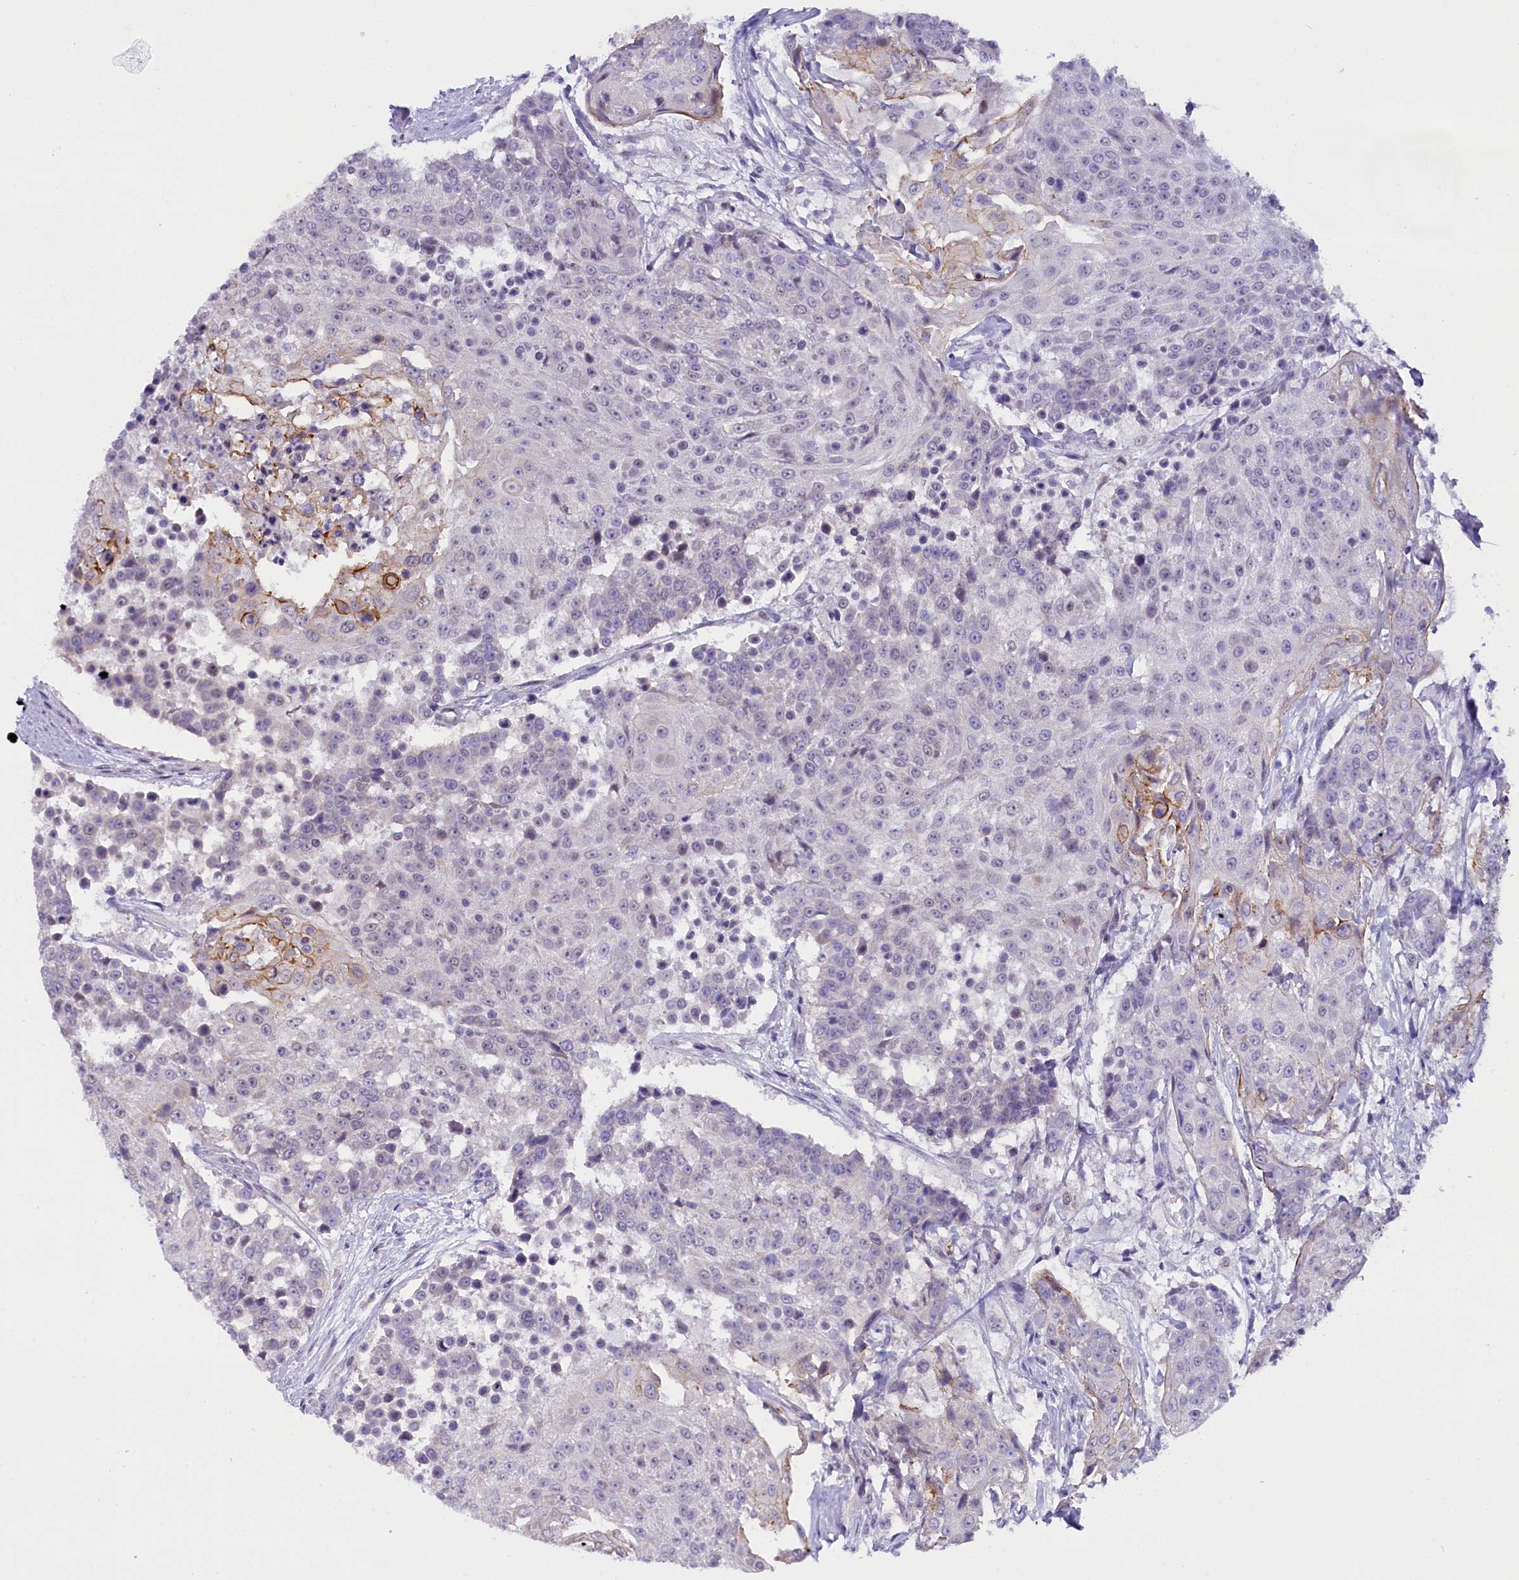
{"staining": {"intensity": "moderate", "quantity": "<25%", "location": "cytoplasmic/membranous"}, "tissue": "urothelial cancer", "cell_type": "Tumor cells", "image_type": "cancer", "snomed": [{"axis": "morphology", "description": "Urothelial carcinoma, High grade"}, {"axis": "topography", "description": "Urinary bladder"}], "caption": "Brown immunohistochemical staining in human urothelial cancer displays moderate cytoplasmic/membranous staining in approximately <25% of tumor cells.", "gene": "OSGEP", "patient": {"sex": "female", "age": 63}}